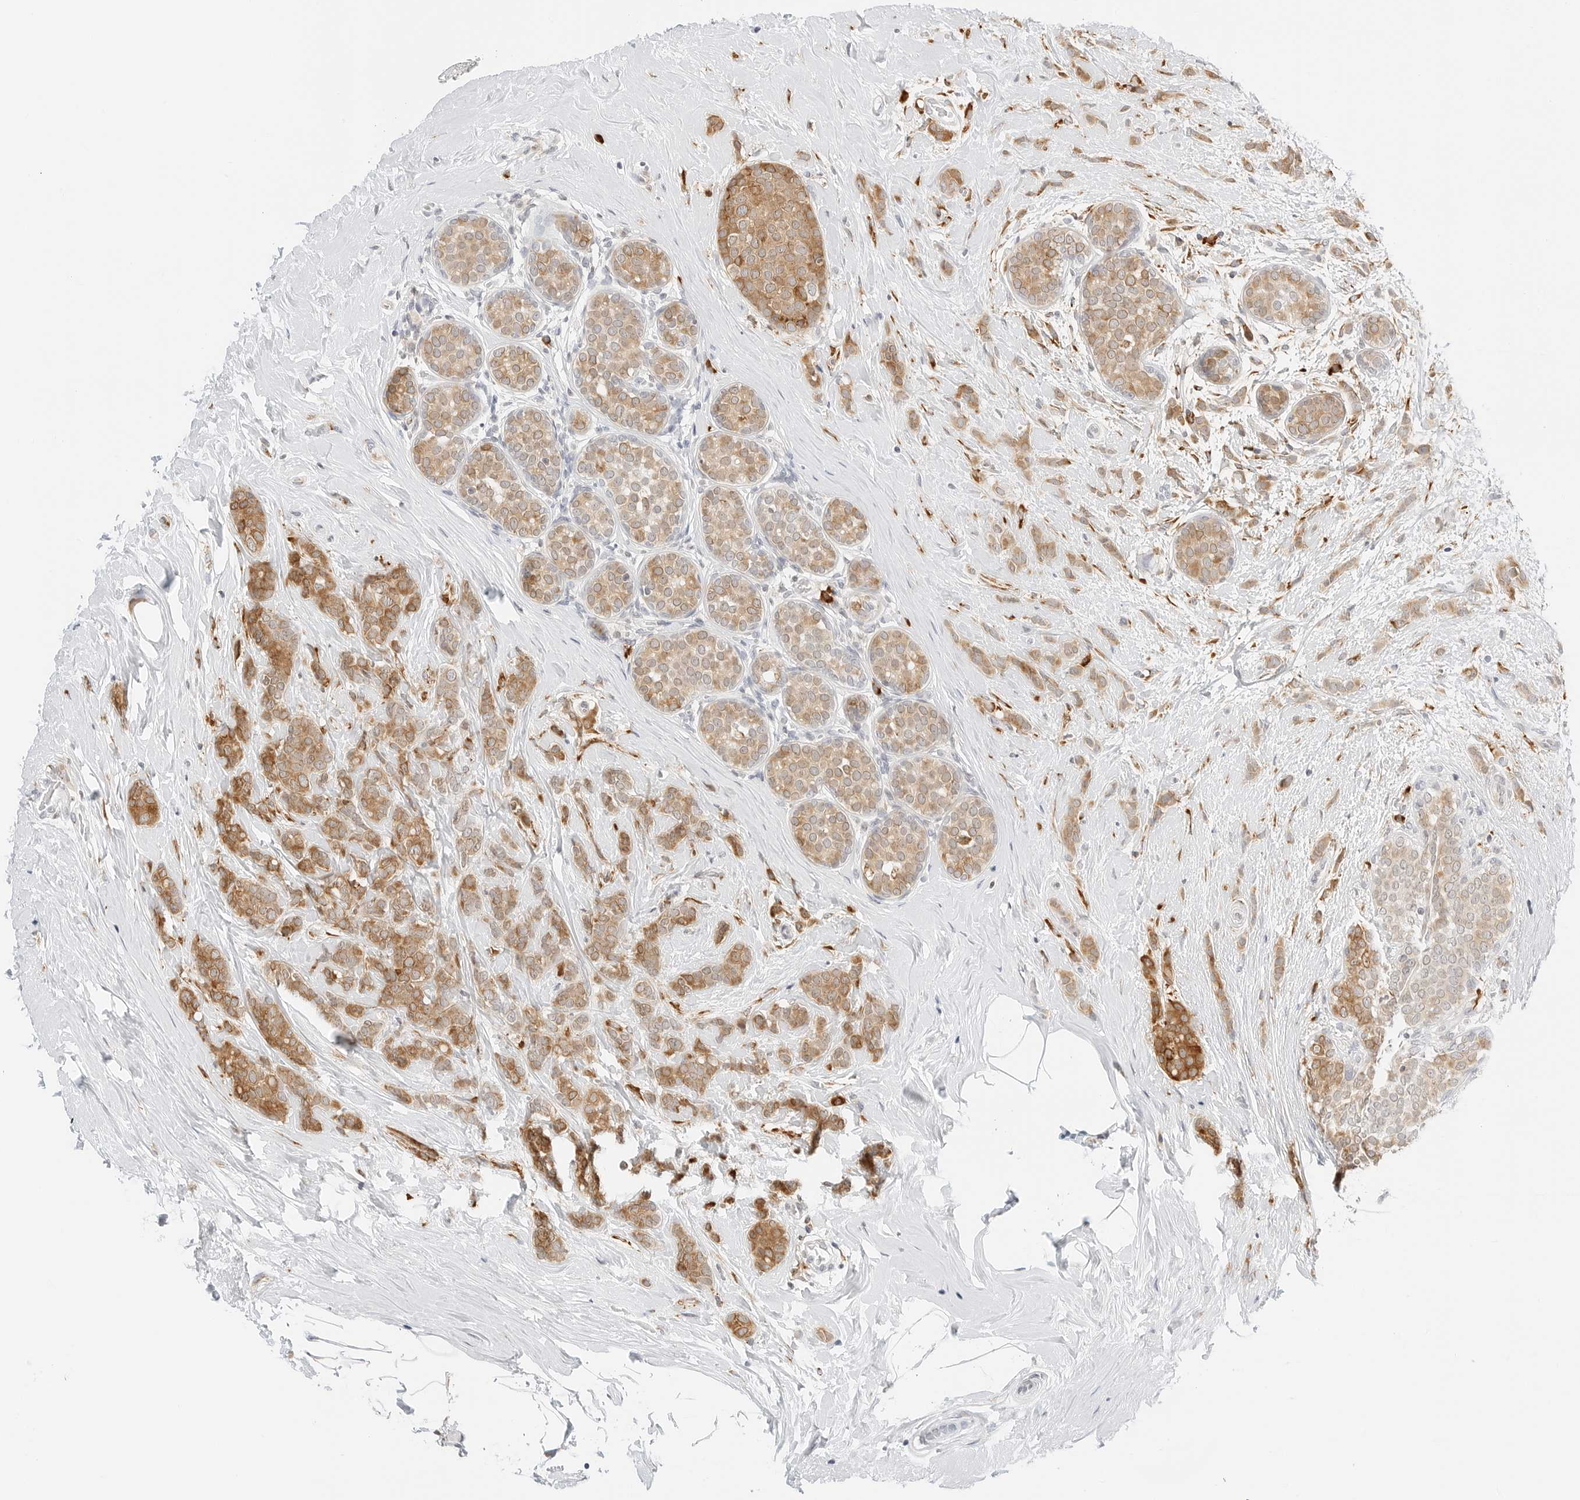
{"staining": {"intensity": "moderate", "quantity": ">75%", "location": "cytoplasmic/membranous"}, "tissue": "breast cancer", "cell_type": "Tumor cells", "image_type": "cancer", "snomed": [{"axis": "morphology", "description": "Lobular carcinoma, in situ"}, {"axis": "morphology", "description": "Lobular carcinoma"}, {"axis": "topography", "description": "Breast"}], "caption": "Breast lobular carcinoma in situ stained with a brown dye displays moderate cytoplasmic/membranous positive expression in about >75% of tumor cells.", "gene": "THEM4", "patient": {"sex": "female", "age": 41}}